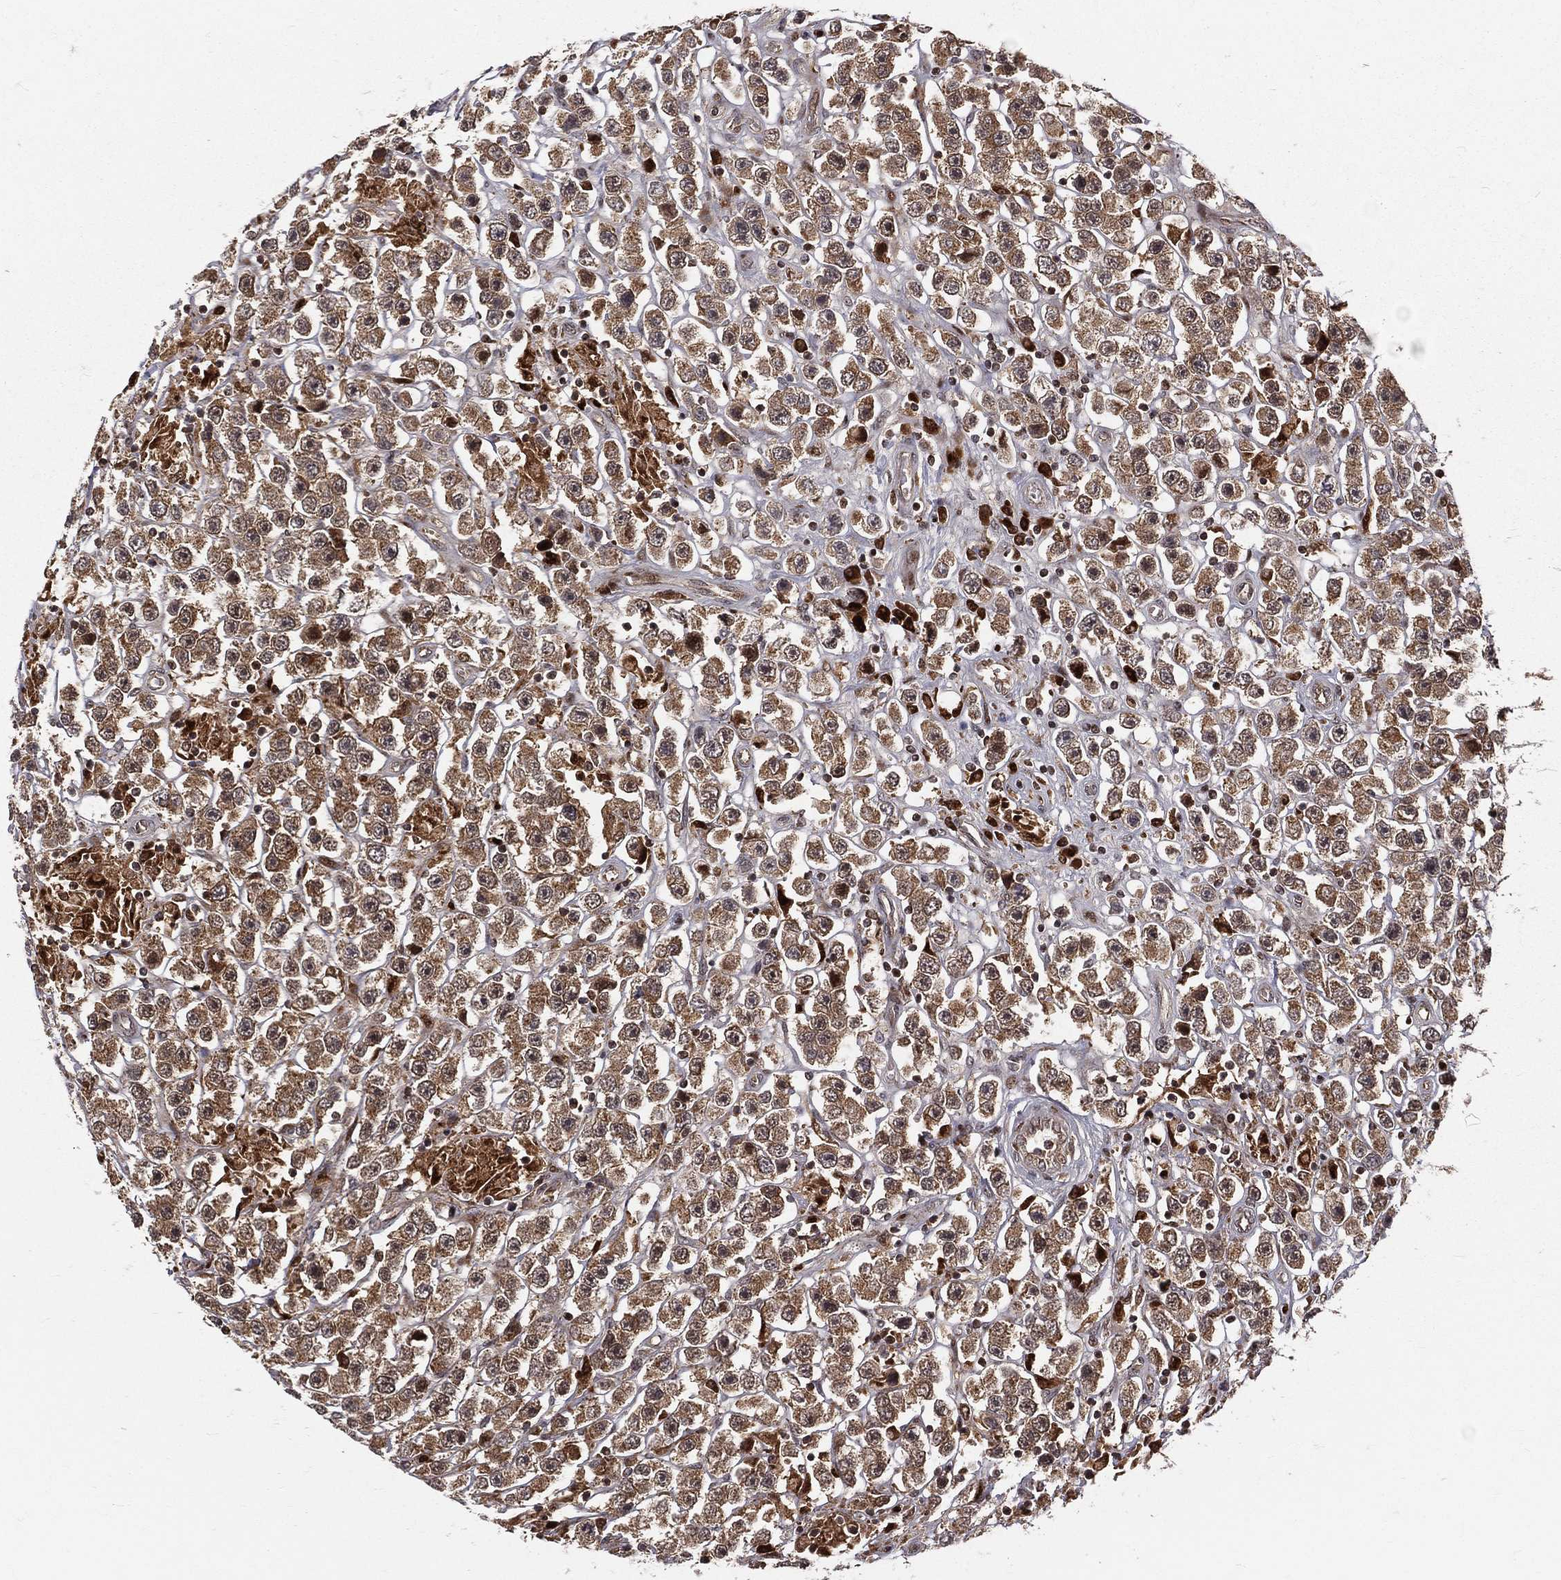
{"staining": {"intensity": "moderate", "quantity": ">75%", "location": "cytoplasmic/membranous,nuclear"}, "tissue": "testis cancer", "cell_type": "Tumor cells", "image_type": "cancer", "snomed": [{"axis": "morphology", "description": "Seminoma, NOS"}, {"axis": "topography", "description": "Testis"}], "caption": "Moderate cytoplasmic/membranous and nuclear expression for a protein is present in approximately >75% of tumor cells of testis seminoma using IHC.", "gene": "MDM2", "patient": {"sex": "male", "age": 45}}